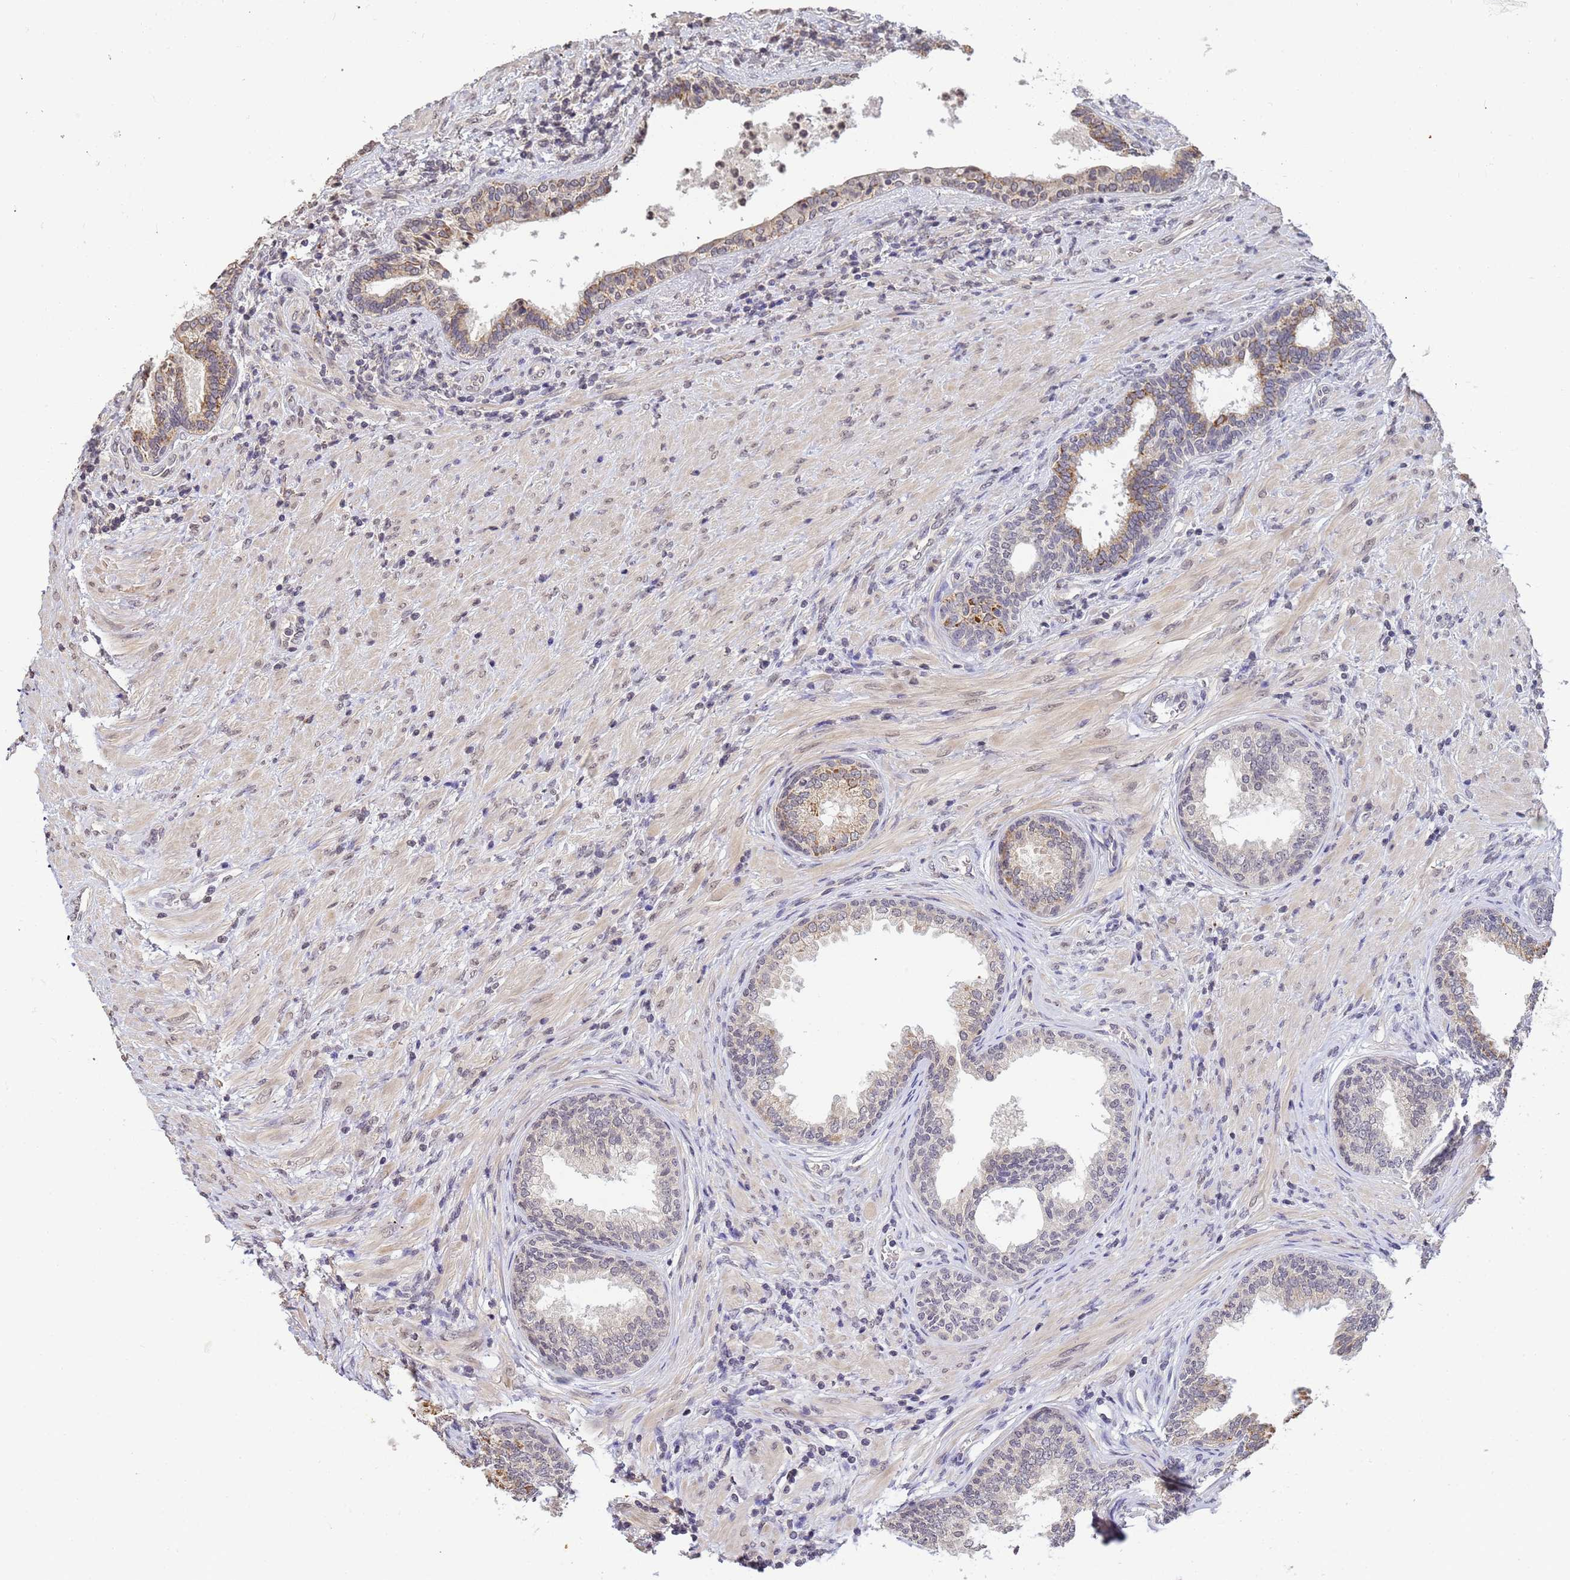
{"staining": {"intensity": "weak", "quantity": "<25%", "location": "cytoplasmic/membranous"}, "tissue": "prostate", "cell_type": "Glandular cells", "image_type": "normal", "snomed": [{"axis": "morphology", "description": "Normal tissue, NOS"}, {"axis": "topography", "description": "Prostate"}], "caption": "Prostate was stained to show a protein in brown. There is no significant expression in glandular cells. Nuclei are stained in blue.", "gene": "MYL7", "patient": {"sex": "male", "age": 76}}